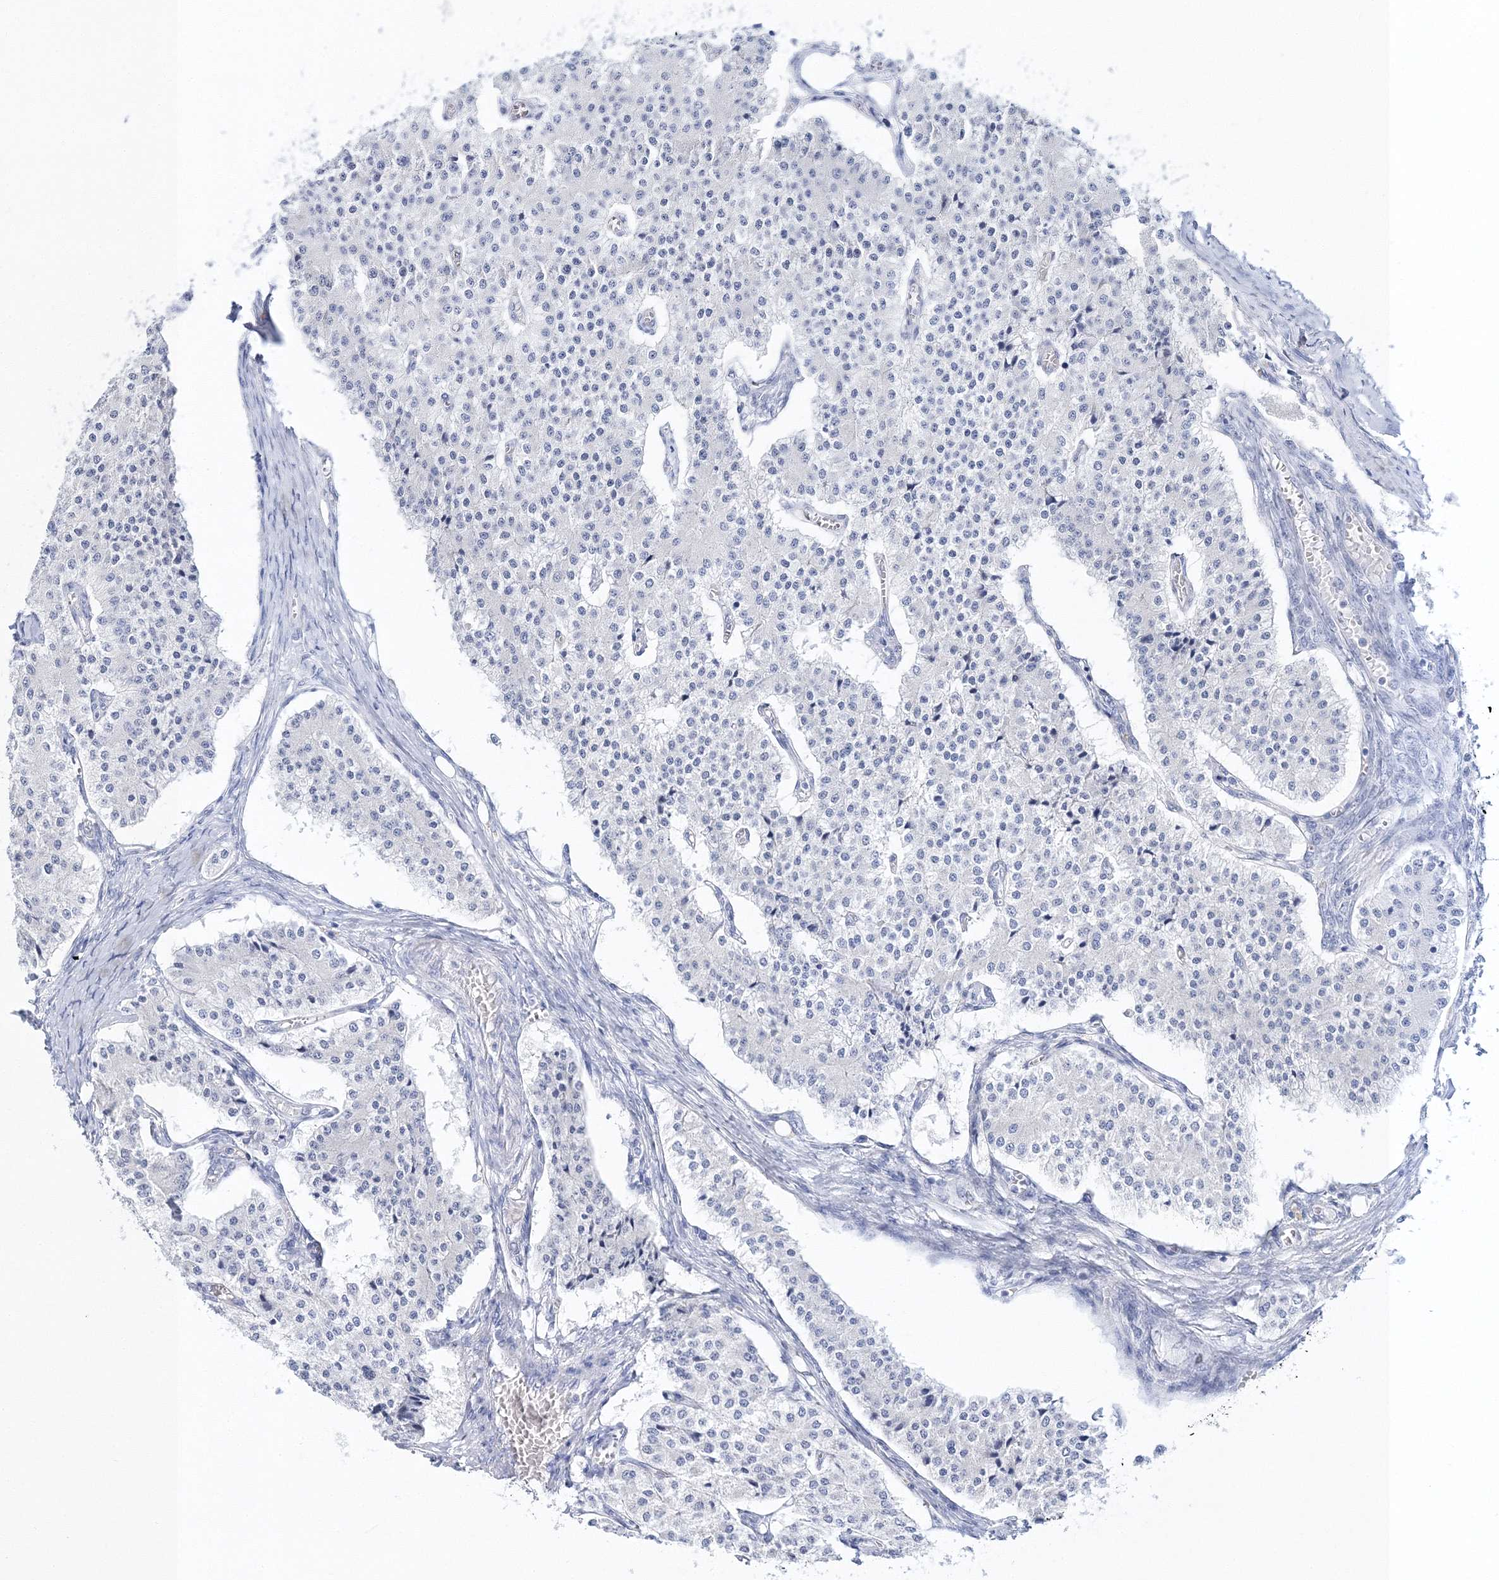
{"staining": {"intensity": "negative", "quantity": "none", "location": "none"}, "tissue": "carcinoid", "cell_type": "Tumor cells", "image_type": "cancer", "snomed": [{"axis": "morphology", "description": "Carcinoid, malignant, NOS"}, {"axis": "topography", "description": "Colon"}], "caption": "Tumor cells show no significant staining in carcinoid.", "gene": "MYOZ2", "patient": {"sex": "female", "age": 52}}